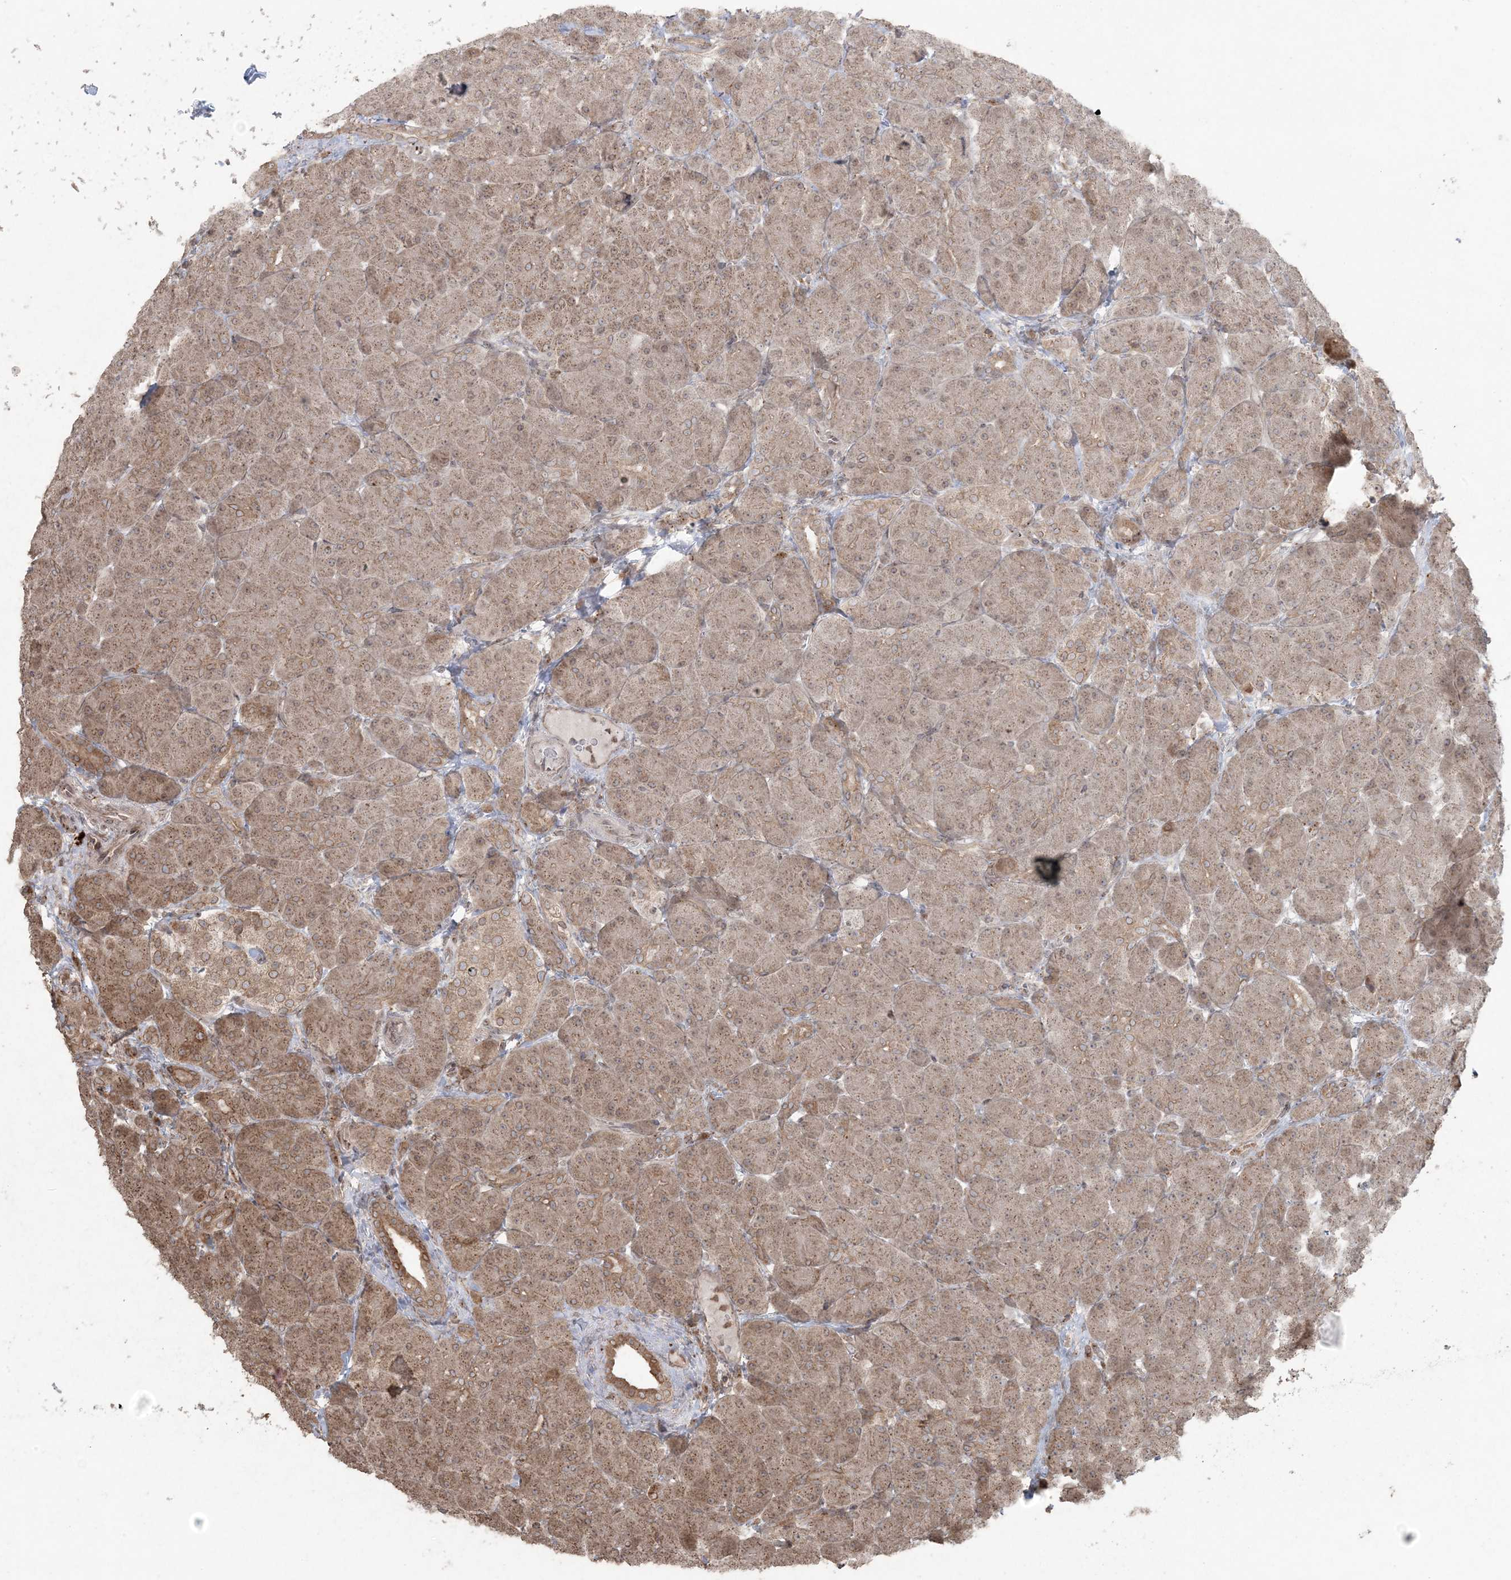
{"staining": {"intensity": "moderate", "quantity": ">75%", "location": "cytoplasmic/membranous"}, "tissue": "pancreas", "cell_type": "Exocrine glandular cells", "image_type": "normal", "snomed": [{"axis": "morphology", "description": "Normal tissue, NOS"}, {"axis": "topography", "description": "Pancreas"}], "caption": "Immunohistochemistry image of normal pancreas: pancreas stained using immunohistochemistry reveals medium levels of moderate protein expression localized specifically in the cytoplasmic/membranous of exocrine glandular cells, appearing as a cytoplasmic/membranous brown color.", "gene": "DDX19B", "patient": {"sex": "male", "age": 66}}